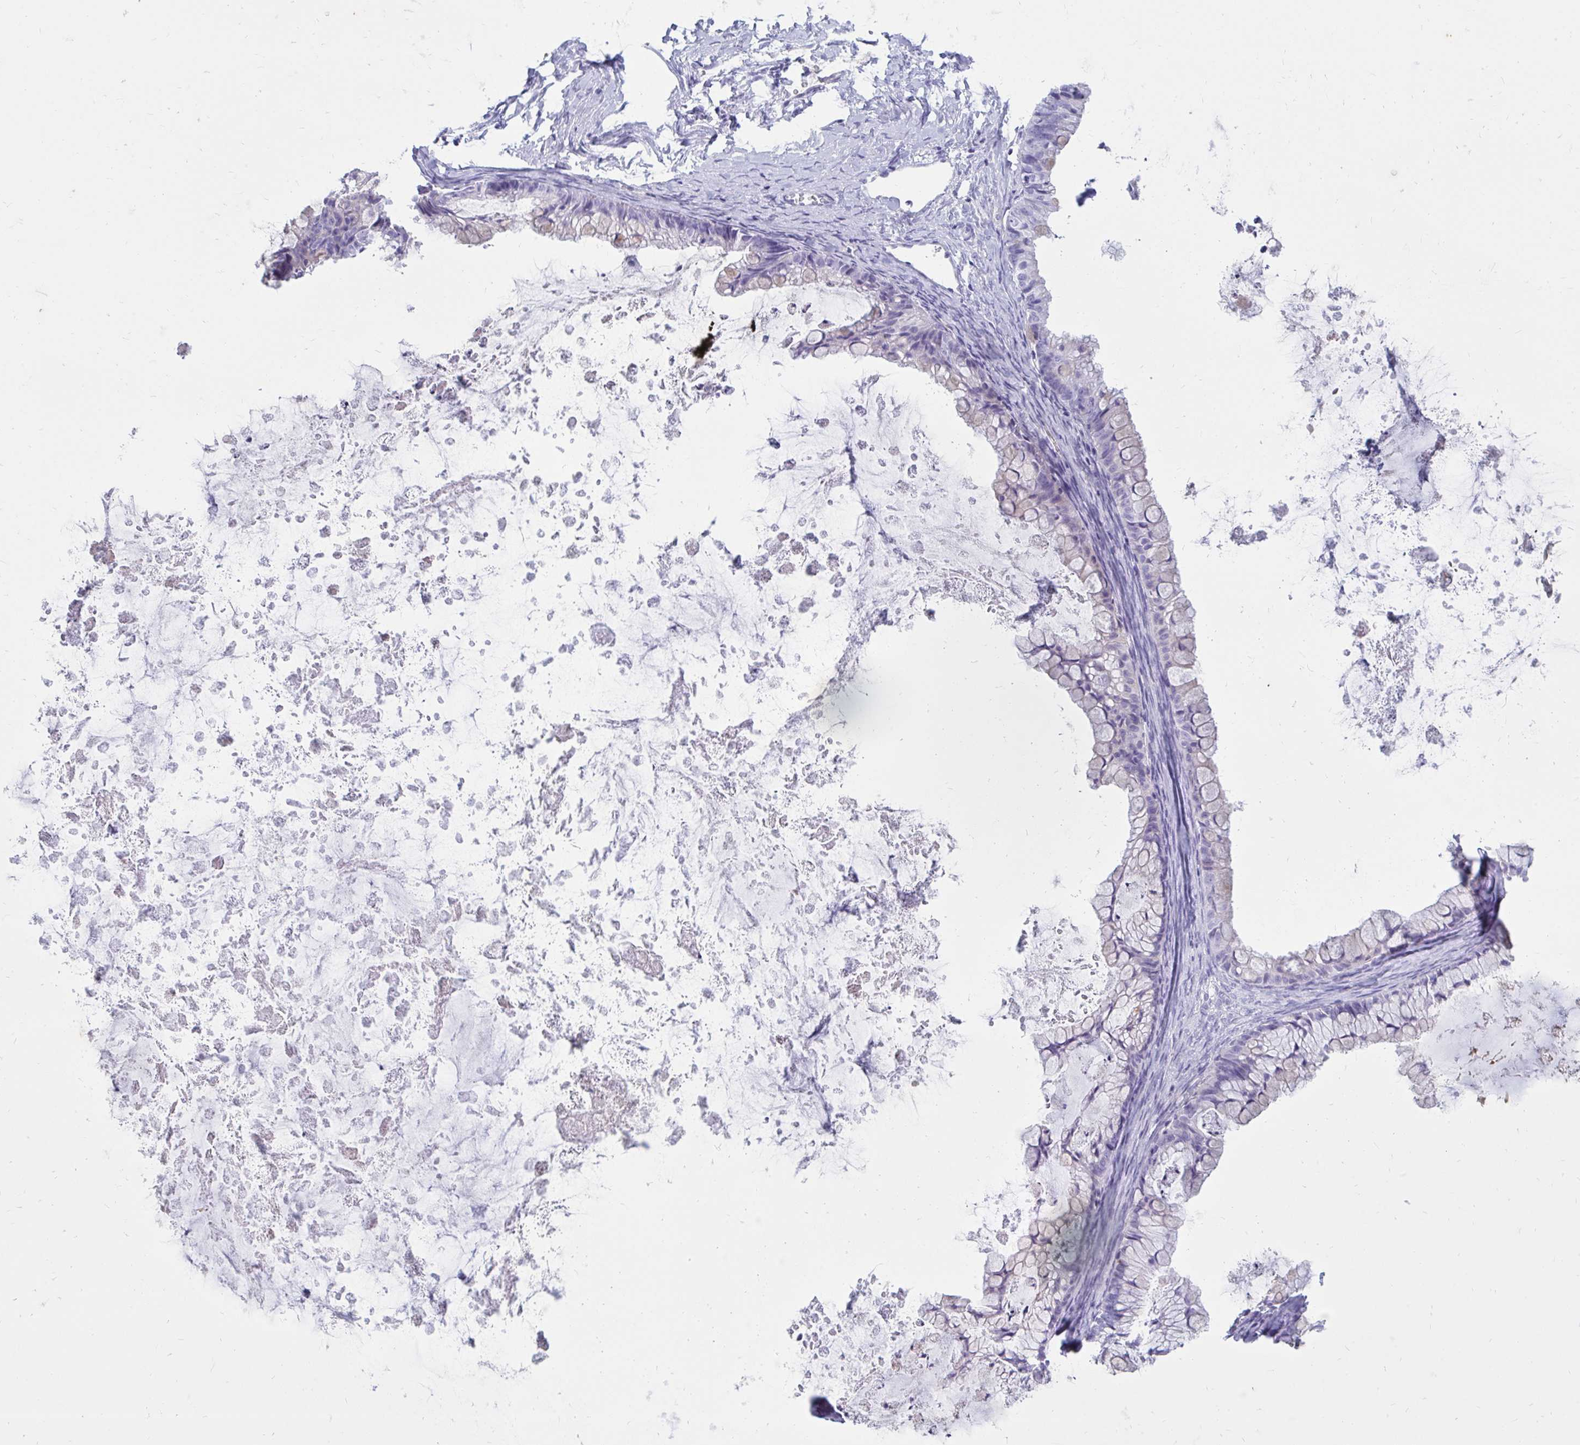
{"staining": {"intensity": "negative", "quantity": "none", "location": "none"}, "tissue": "ovarian cancer", "cell_type": "Tumor cells", "image_type": "cancer", "snomed": [{"axis": "morphology", "description": "Cystadenocarcinoma, mucinous, NOS"}, {"axis": "topography", "description": "Ovary"}], "caption": "This is an immunohistochemistry (IHC) photomicrograph of ovarian cancer (mucinous cystadenocarcinoma). There is no staining in tumor cells.", "gene": "NANOGNB", "patient": {"sex": "female", "age": 35}}